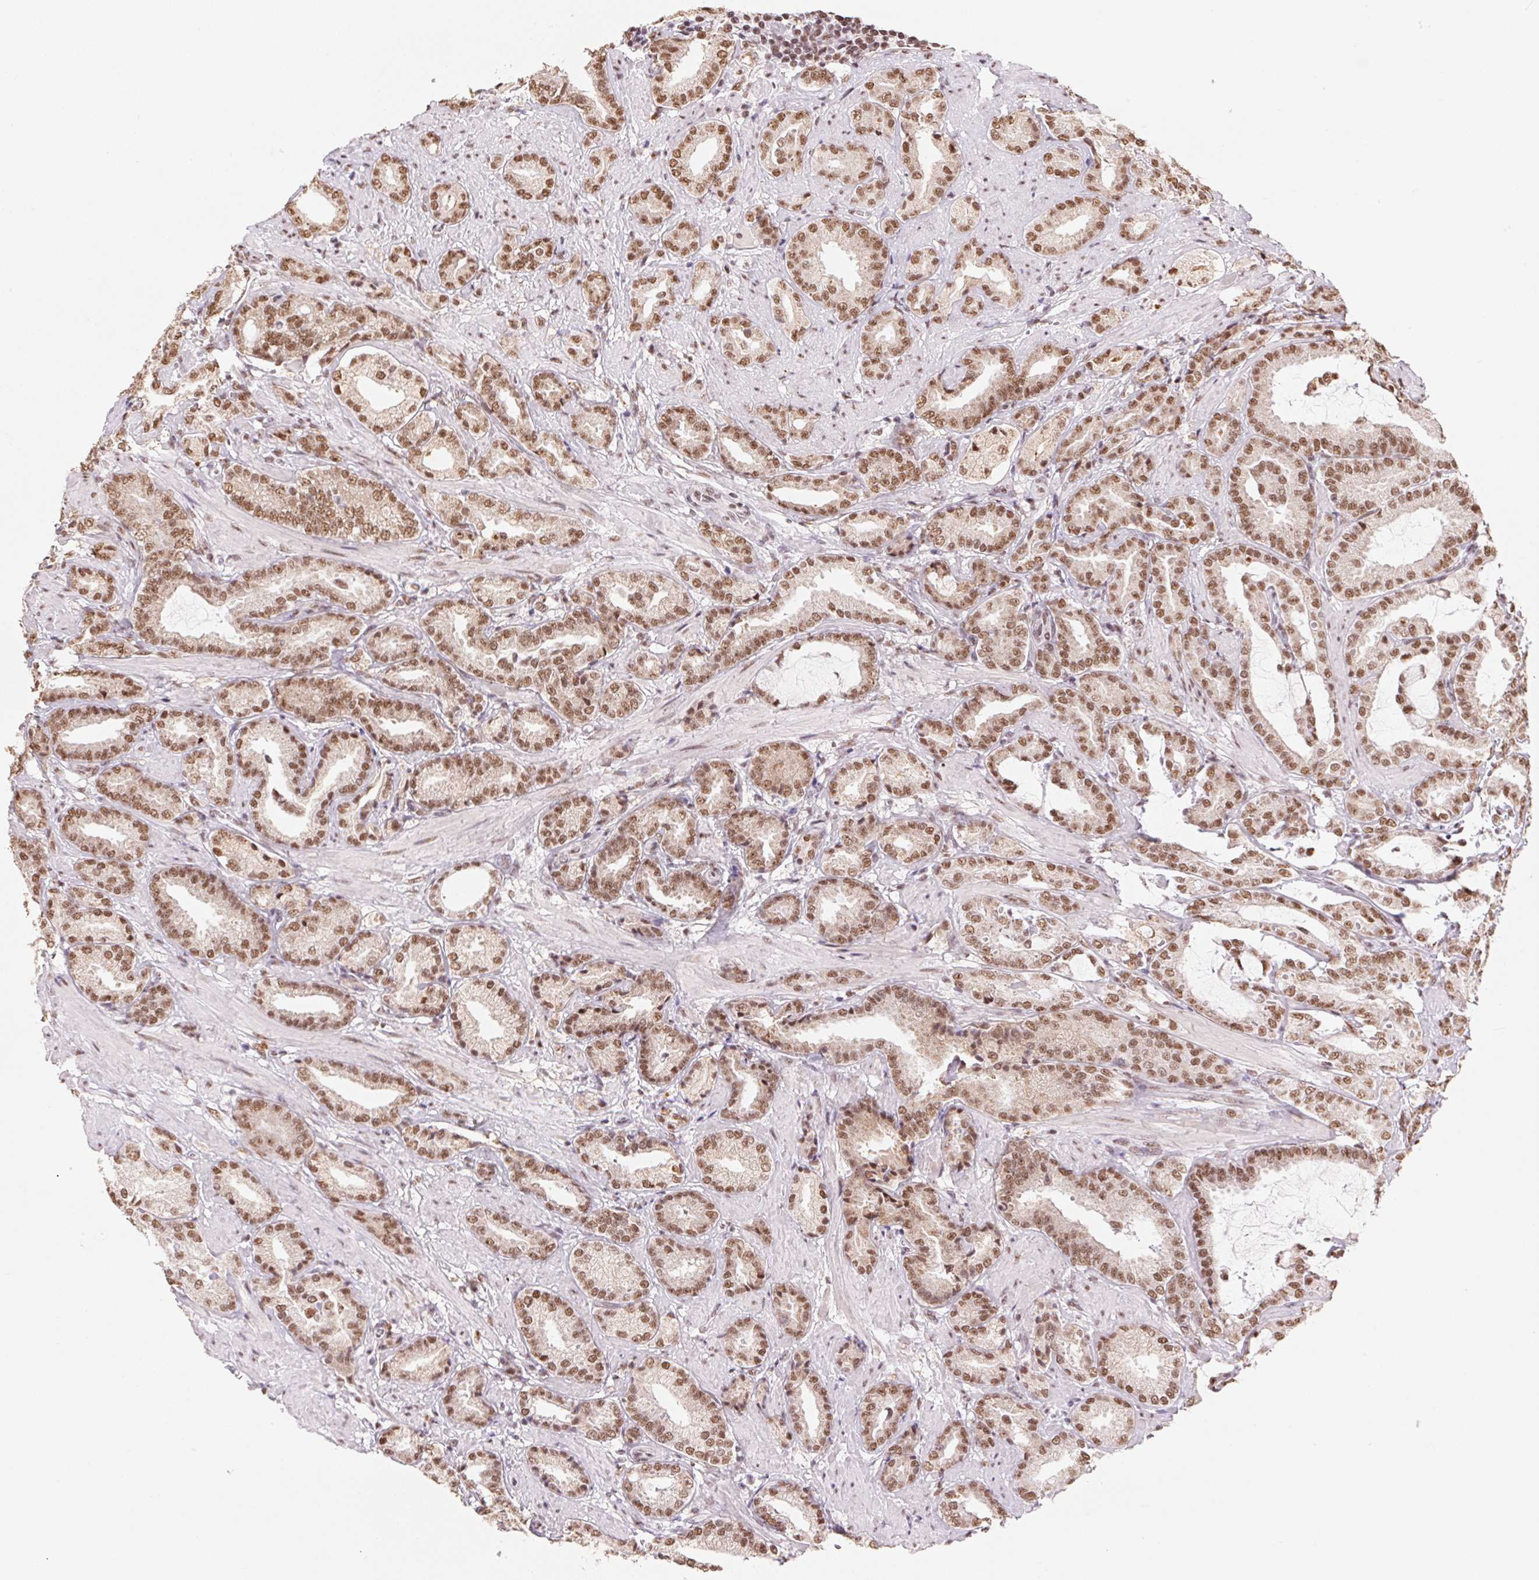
{"staining": {"intensity": "moderate", "quantity": ">75%", "location": "nuclear"}, "tissue": "prostate cancer", "cell_type": "Tumor cells", "image_type": "cancer", "snomed": [{"axis": "morphology", "description": "Adenocarcinoma, High grade"}, {"axis": "topography", "description": "Prostate"}], "caption": "This is a photomicrograph of immunohistochemistry (IHC) staining of prostate high-grade adenocarcinoma, which shows moderate staining in the nuclear of tumor cells.", "gene": "SNRPG", "patient": {"sex": "male", "age": 56}}